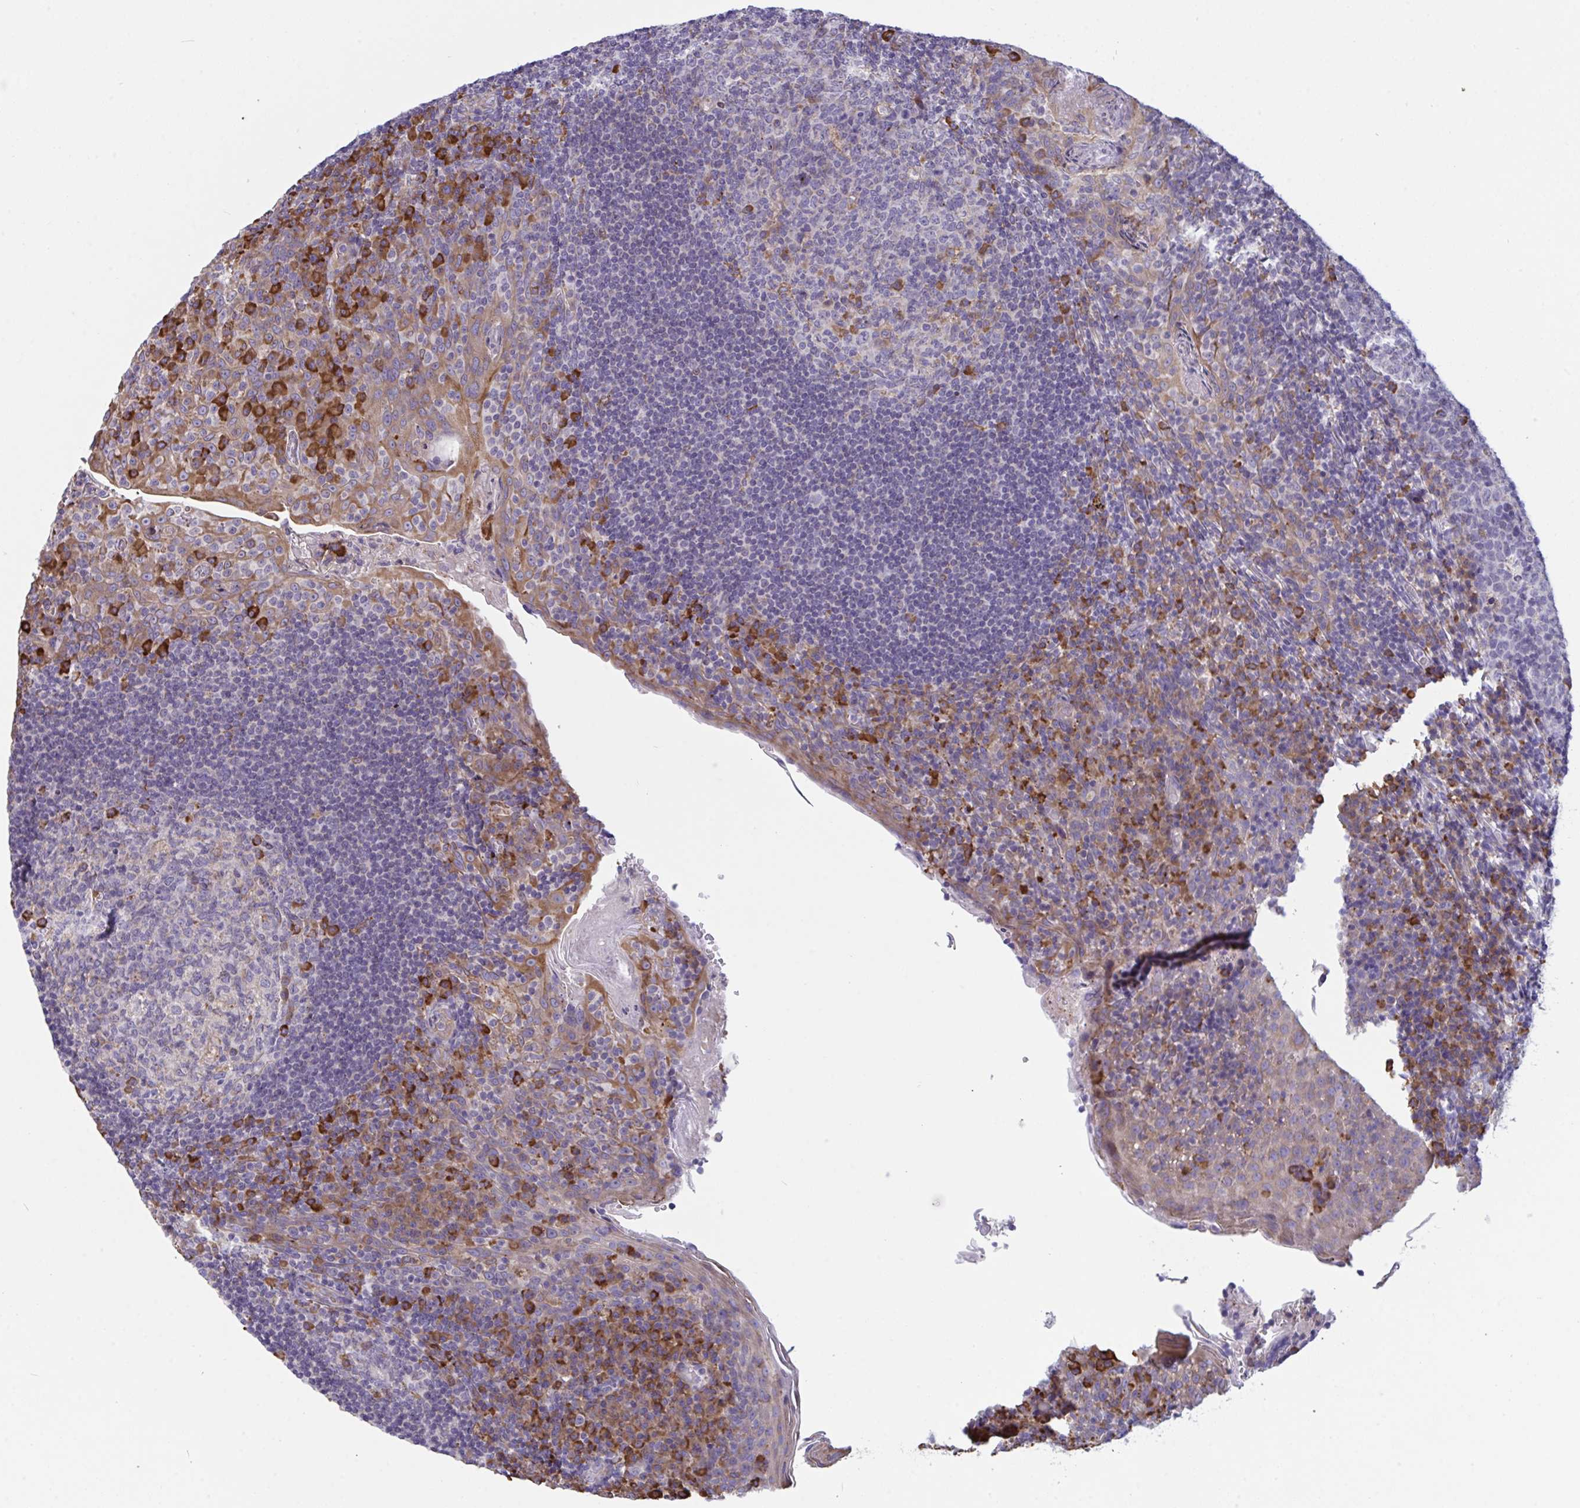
{"staining": {"intensity": "strong", "quantity": "<25%", "location": "cytoplasmic/membranous"}, "tissue": "tonsil", "cell_type": "Germinal center cells", "image_type": "normal", "snomed": [{"axis": "morphology", "description": "Normal tissue, NOS"}, {"axis": "topography", "description": "Tonsil"}], "caption": "Protein analysis of benign tonsil reveals strong cytoplasmic/membranous positivity in approximately <25% of germinal center cells.", "gene": "MYMK", "patient": {"sex": "male", "age": 17}}